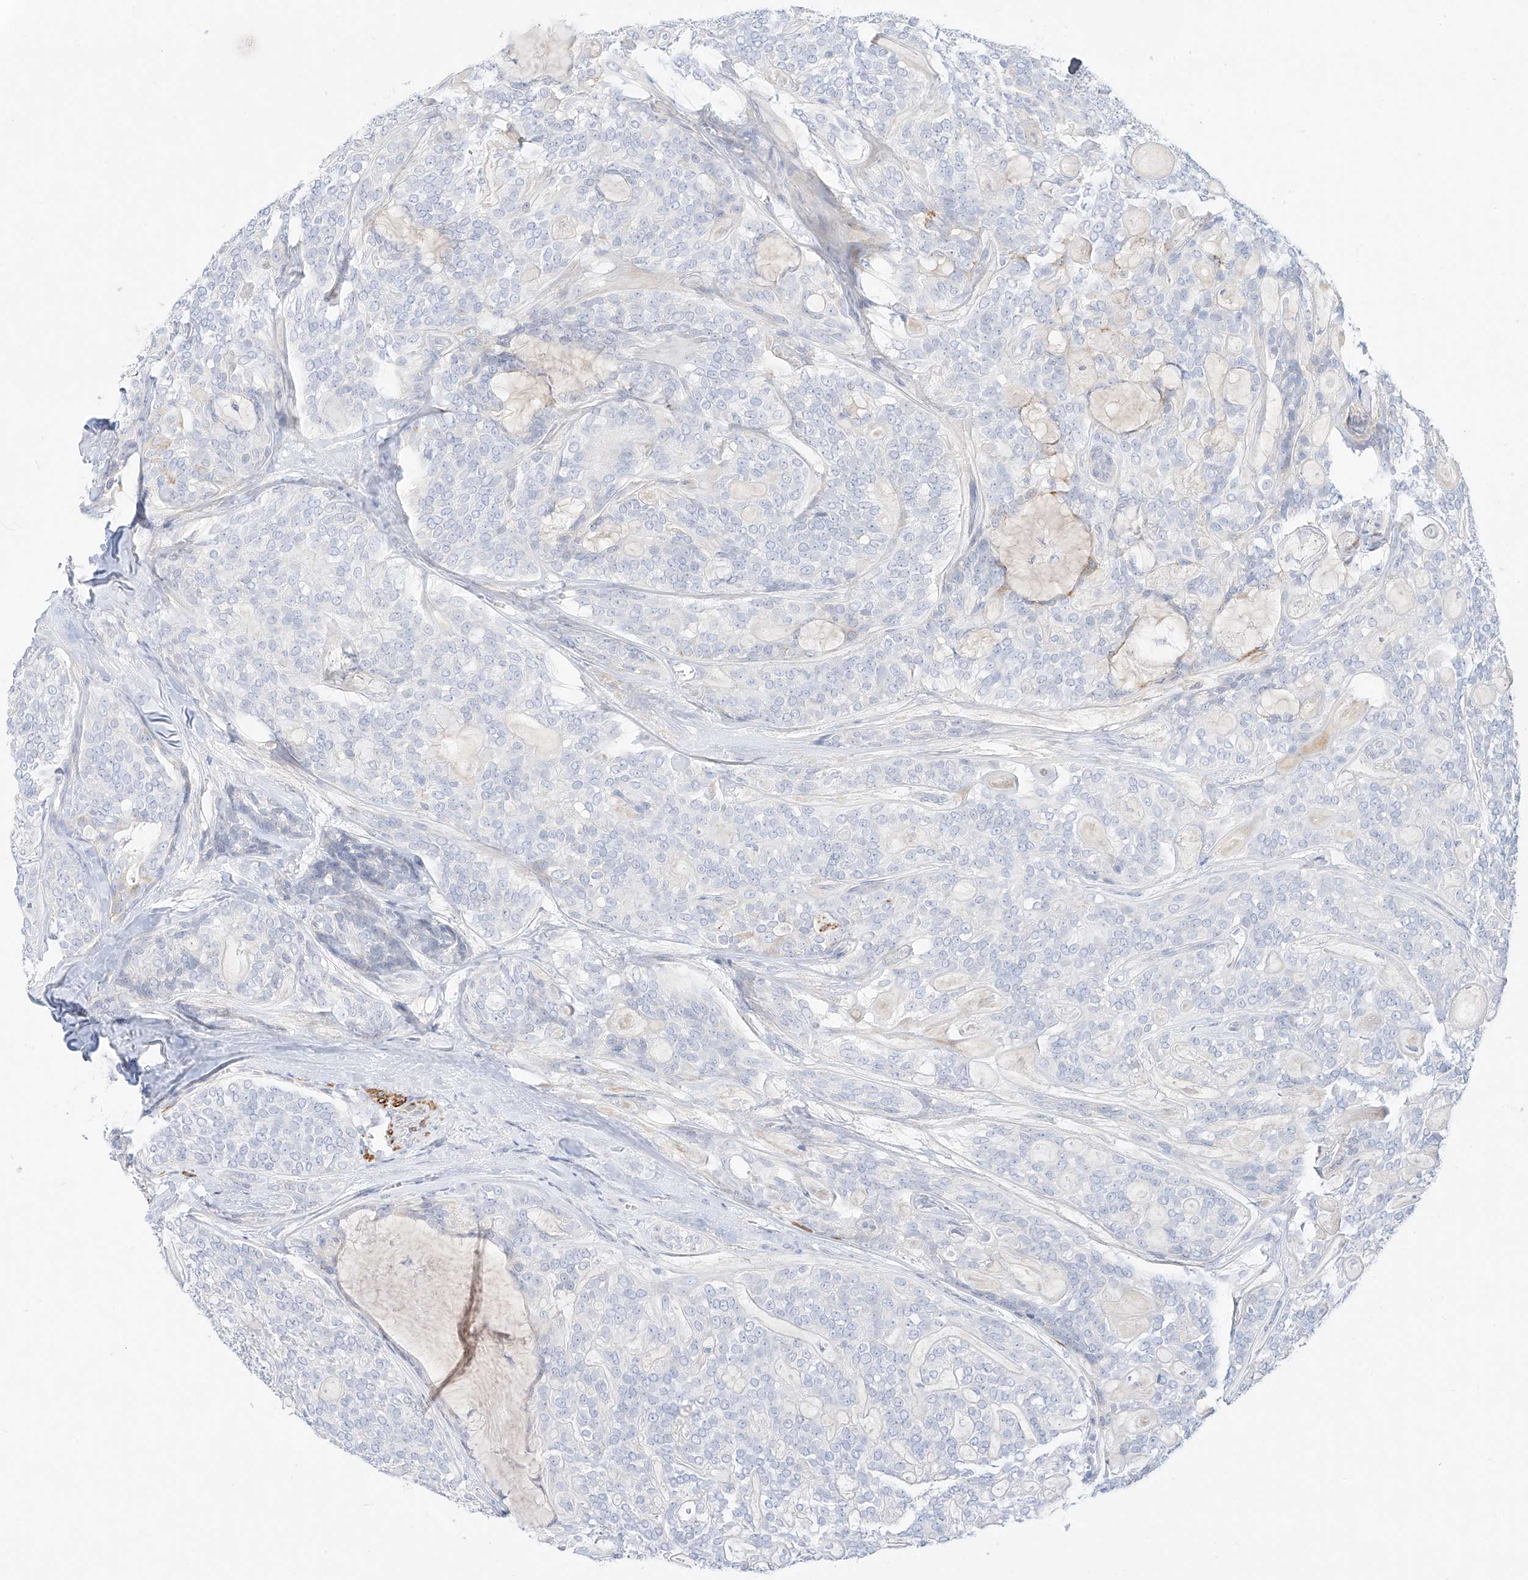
{"staining": {"intensity": "negative", "quantity": "none", "location": "none"}, "tissue": "head and neck cancer", "cell_type": "Tumor cells", "image_type": "cancer", "snomed": [{"axis": "morphology", "description": "Adenocarcinoma, NOS"}, {"axis": "topography", "description": "Head-Neck"}], "caption": "Tumor cells are negative for brown protein staining in head and neck cancer (adenocarcinoma).", "gene": "ST3GAL5", "patient": {"sex": "male", "age": 66}}